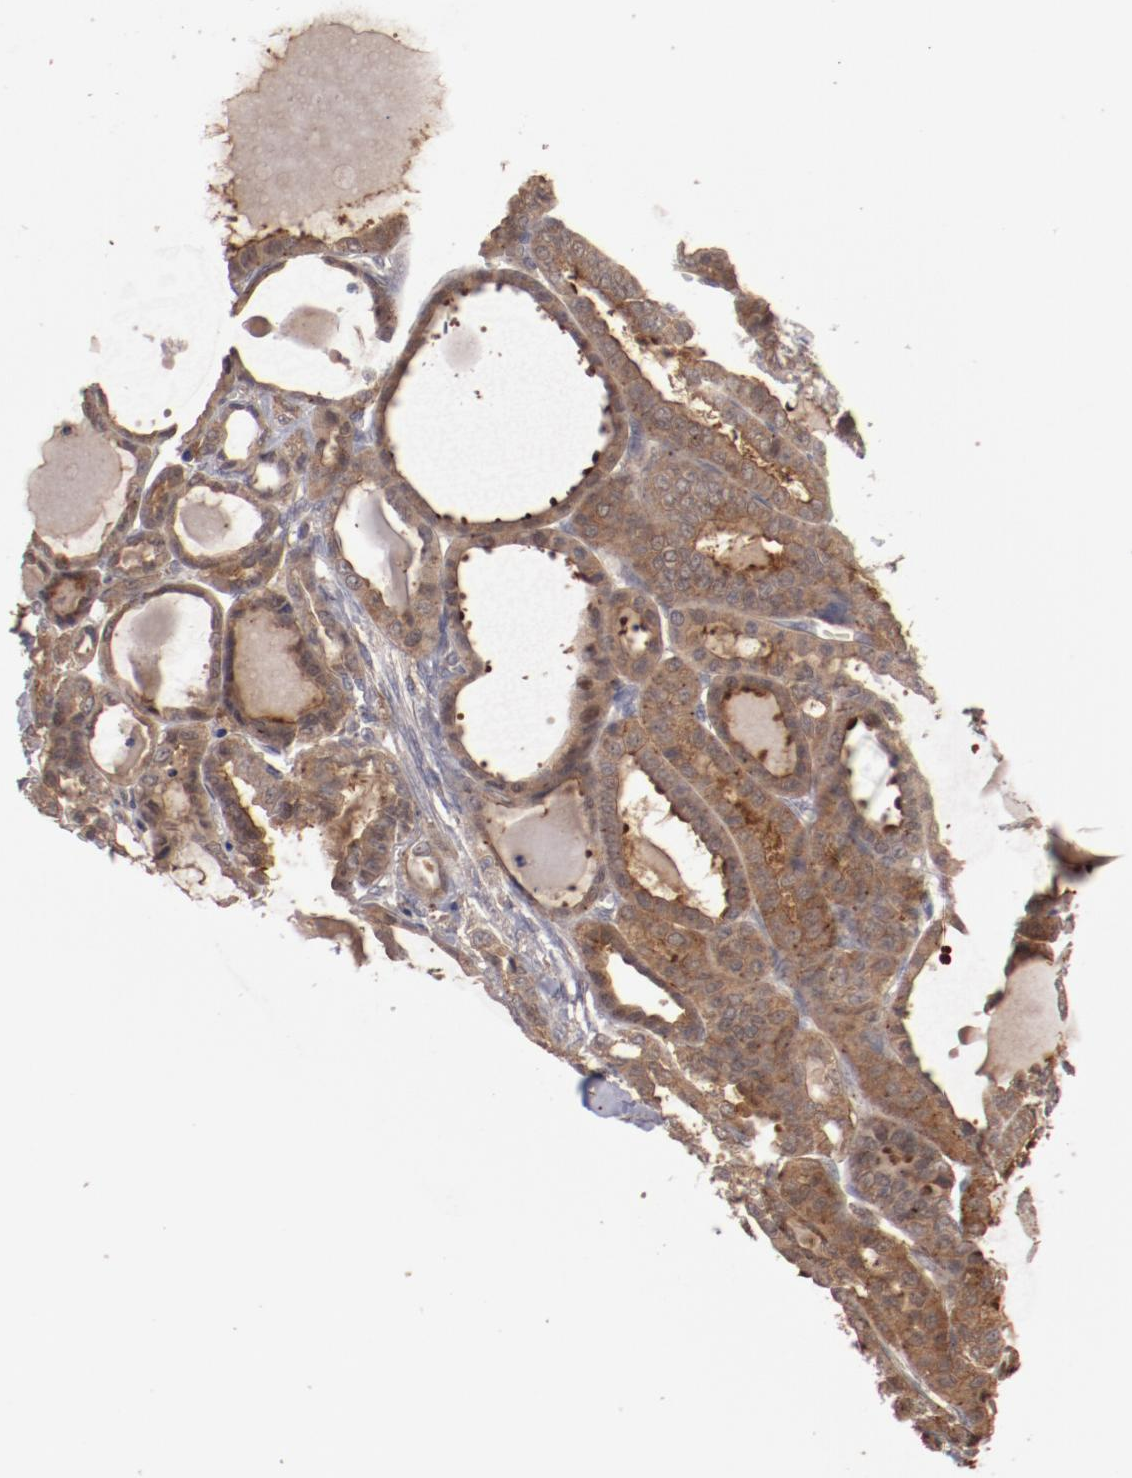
{"staining": {"intensity": "strong", "quantity": ">75%", "location": "cytoplasmic/membranous"}, "tissue": "thyroid cancer", "cell_type": "Tumor cells", "image_type": "cancer", "snomed": [{"axis": "morphology", "description": "Carcinoma, NOS"}, {"axis": "topography", "description": "Thyroid gland"}], "caption": "IHC of human thyroid cancer (carcinoma) reveals high levels of strong cytoplasmic/membranous positivity in about >75% of tumor cells.", "gene": "LRRC75B", "patient": {"sex": "female", "age": 91}}